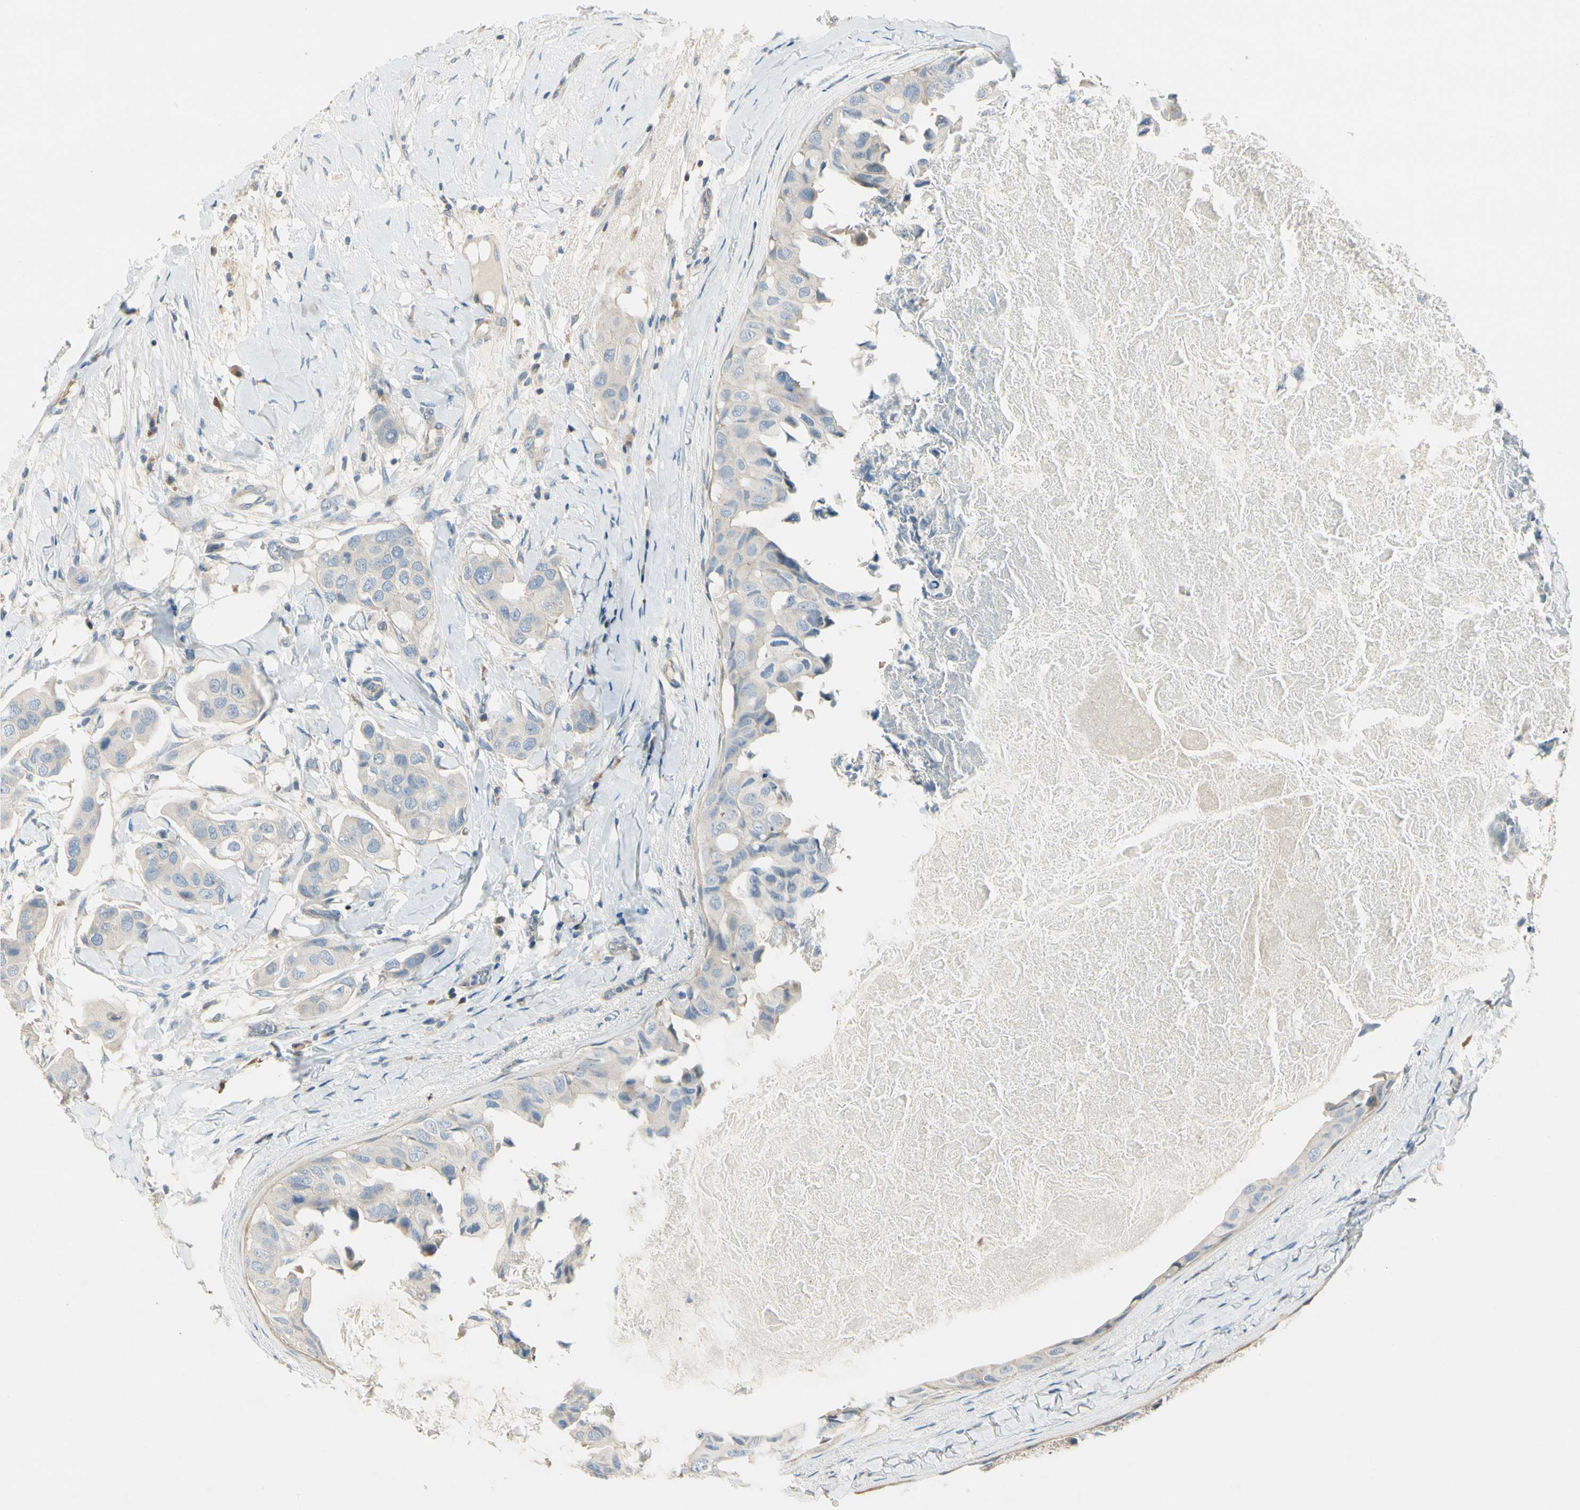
{"staining": {"intensity": "negative", "quantity": "none", "location": "none"}, "tissue": "breast cancer", "cell_type": "Tumor cells", "image_type": "cancer", "snomed": [{"axis": "morphology", "description": "Duct carcinoma"}, {"axis": "topography", "description": "Breast"}], "caption": "Micrograph shows no significant protein expression in tumor cells of breast invasive ductal carcinoma. (Brightfield microscopy of DAB IHC at high magnification).", "gene": "ADGRA3", "patient": {"sex": "female", "age": 40}}